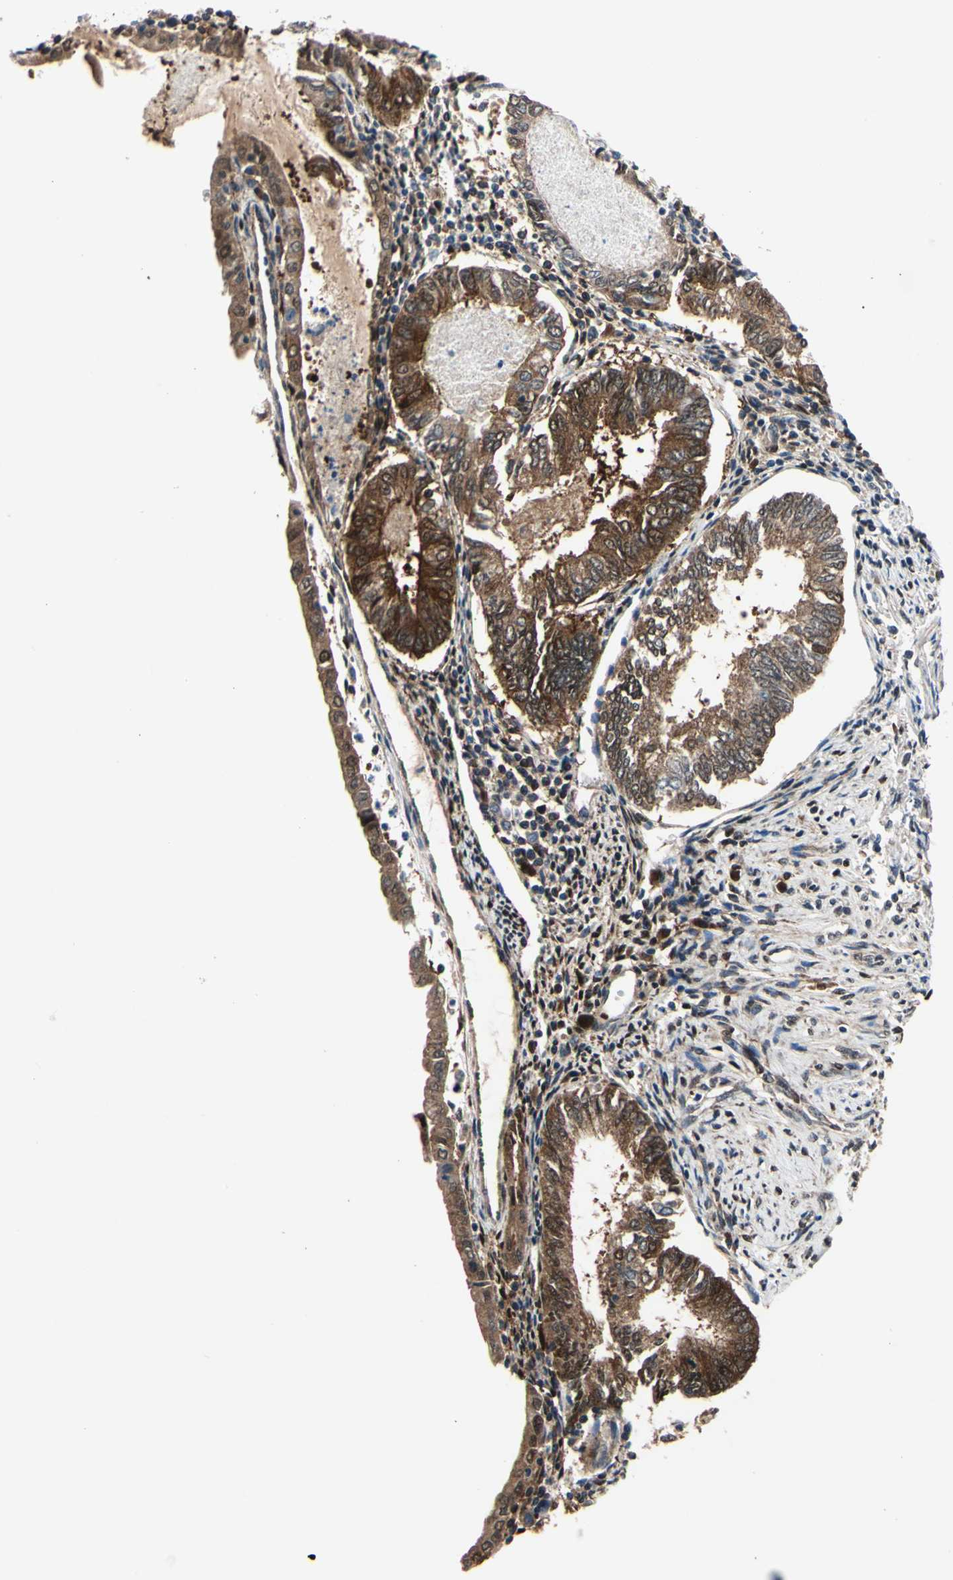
{"staining": {"intensity": "strong", "quantity": ">75%", "location": "cytoplasmic/membranous"}, "tissue": "endometrial cancer", "cell_type": "Tumor cells", "image_type": "cancer", "snomed": [{"axis": "morphology", "description": "Adenocarcinoma, NOS"}, {"axis": "topography", "description": "Endometrium"}], "caption": "Endometrial adenocarcinoma stained with a brown dye shows strong cytoplasmic/membranous positive expression in about >75% of tumor cells.", "gene": "PRDX2", "patient": {"sex": "female", "age": 86}}